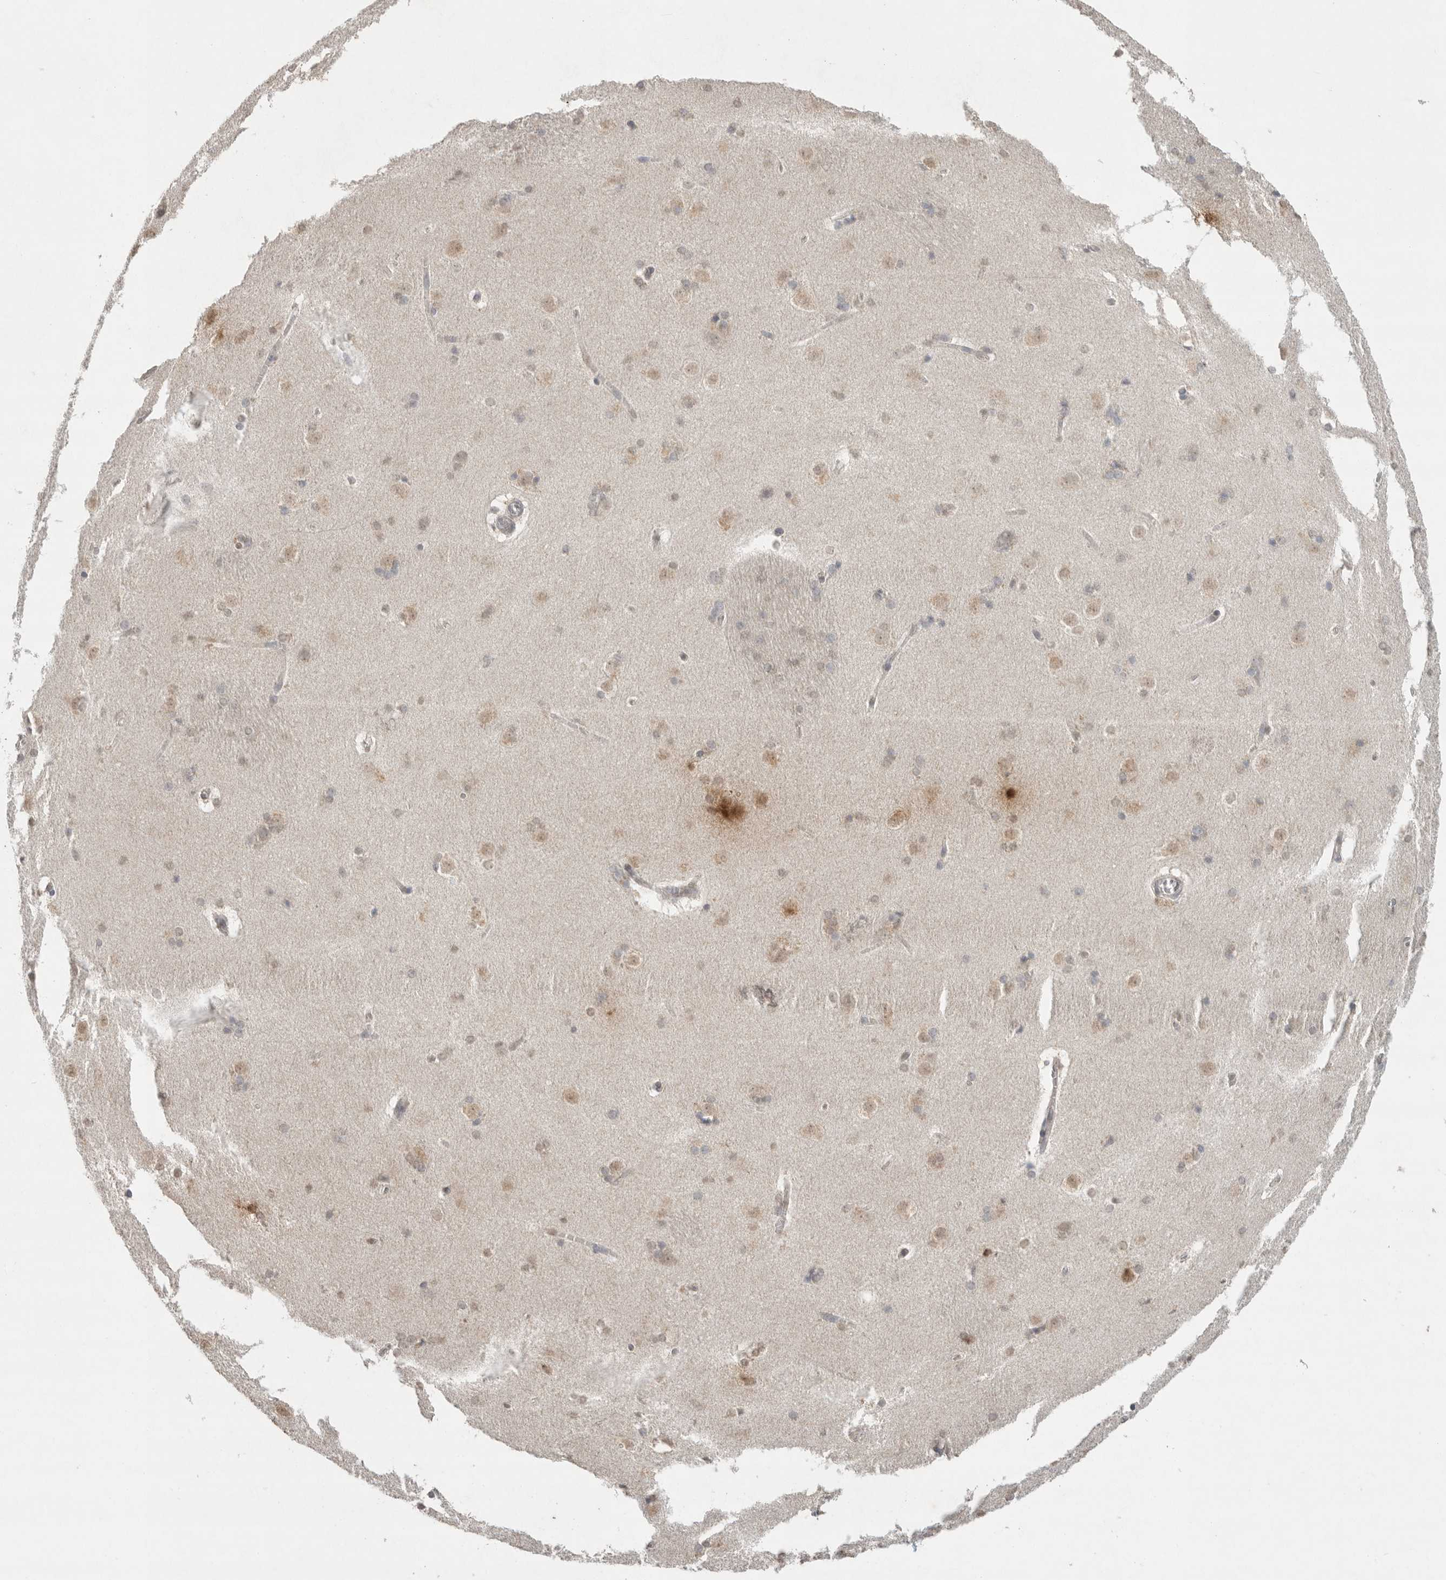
{"staining": {"intensity": "weak", "quantity": "25%-75%", "location": "cytoplasmic/membranous,nuclear"}, "tissue": "caudate", "cell_type": "Glial cells", "image_type": "normal", "snomed": [{"axis": "morphology", "description": "Normal tissue, NOS"}, {"axis": "topography", "description": "Lateral ventricle wall"}], "caption": "Brown immunohistochemical staining in benign human caudate exhibits weak cytoplasmic/membranous,nuclear staining in about 25%-75% of glial cells.", "gene": "KLK5", "patient": {"sex": "female", "age": 19}}